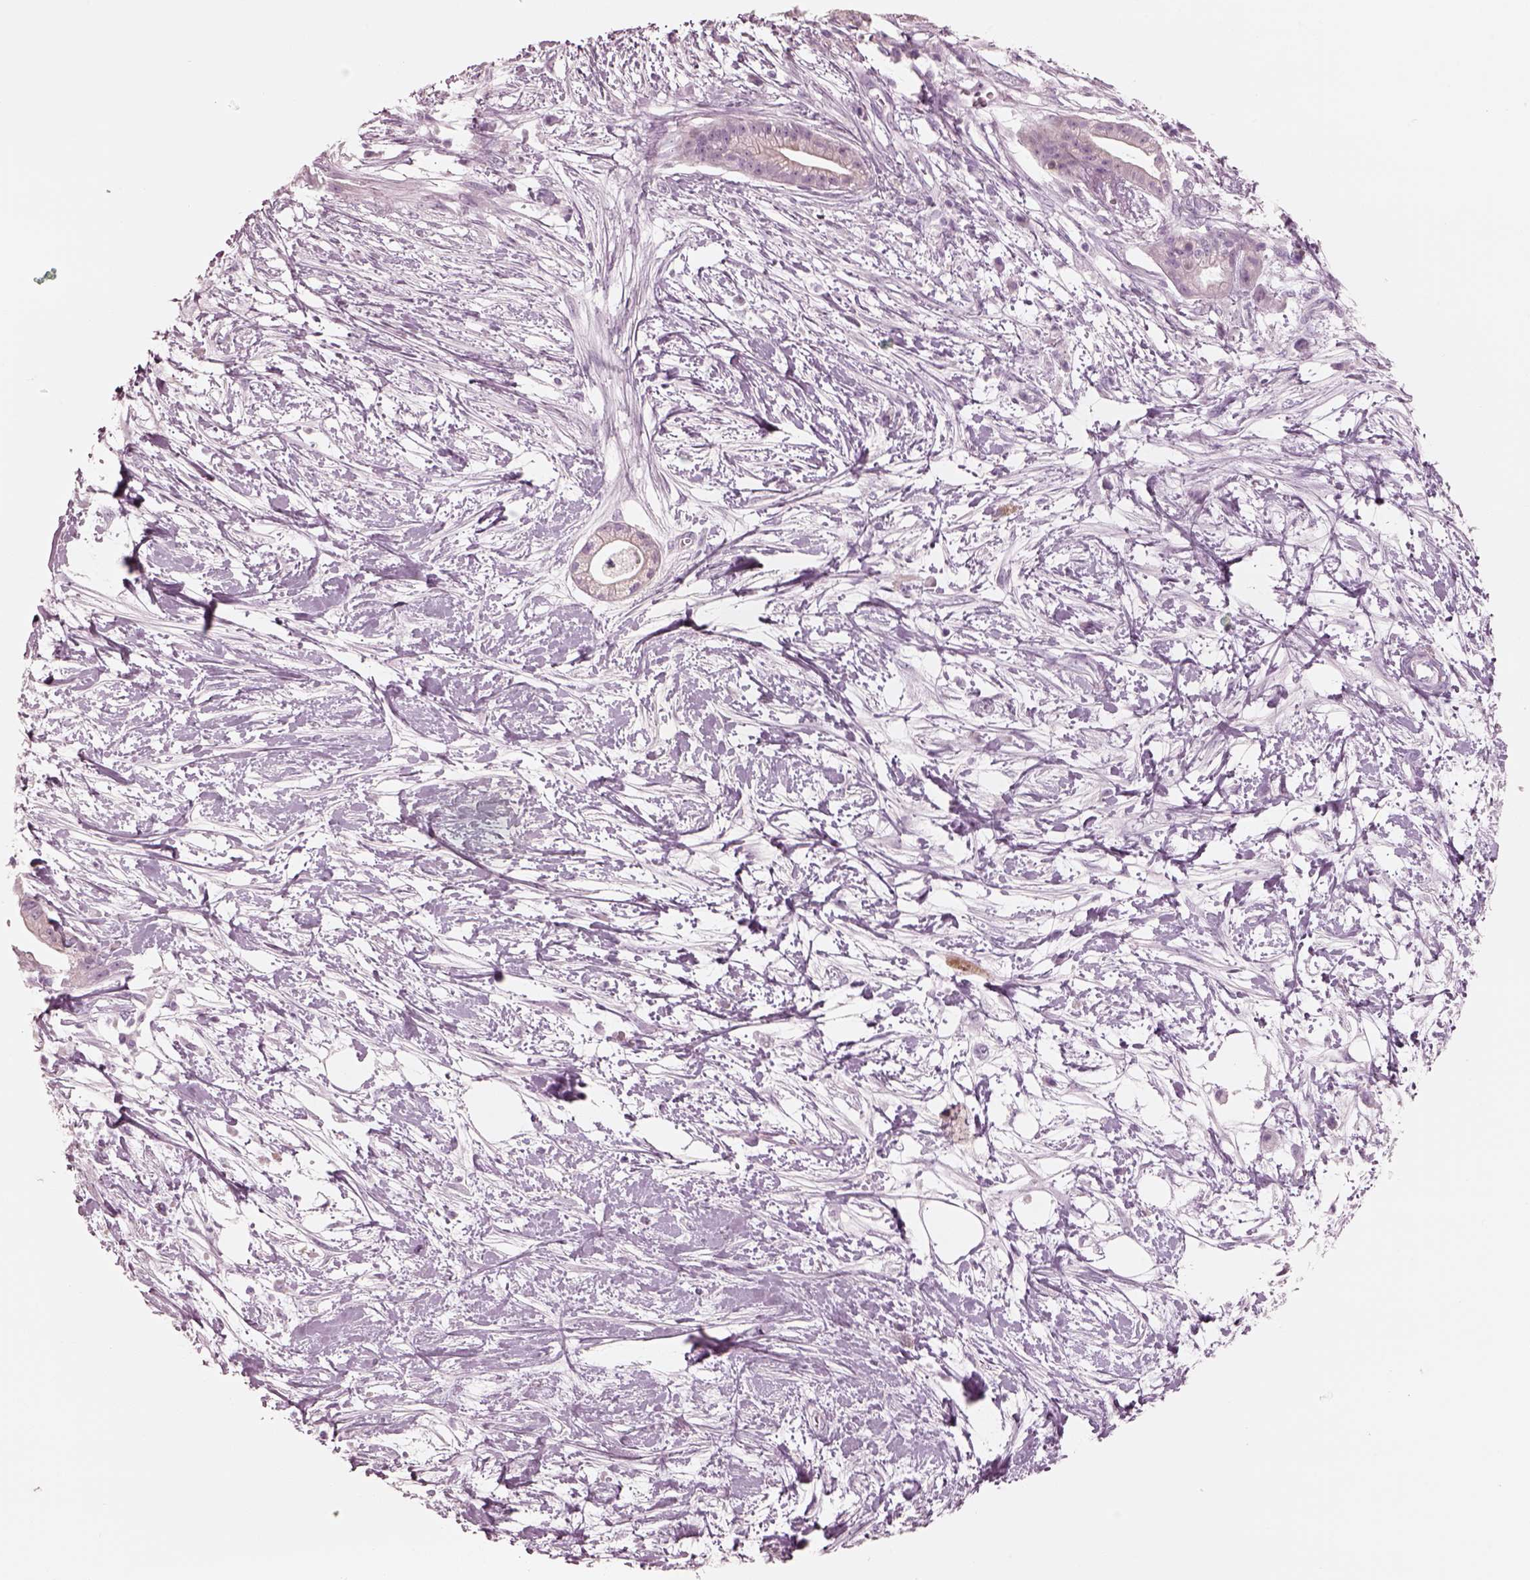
{"staining": {"intensity": "negative", "quantity": "none", "location": "none"}, "tissue": "pancreatic cancer", "cell_type": "Tumor cells", "image_type": "cancer", "snomed": [{"axis": "morphology", "description": "Normal tissue, NOS"}, {"axis": "morphology", "description": "Adenocarcinoma, NOS"}, {"axis": "topography", "description": "Lymph node"}, {"axis": "topography", "description": "Pancreas"}], "caption": "Tumor cells are negative for brown protein staining in pancreatic cancer.", "gene": "PON3", "patient": {"sex": "female", "age": 58}}